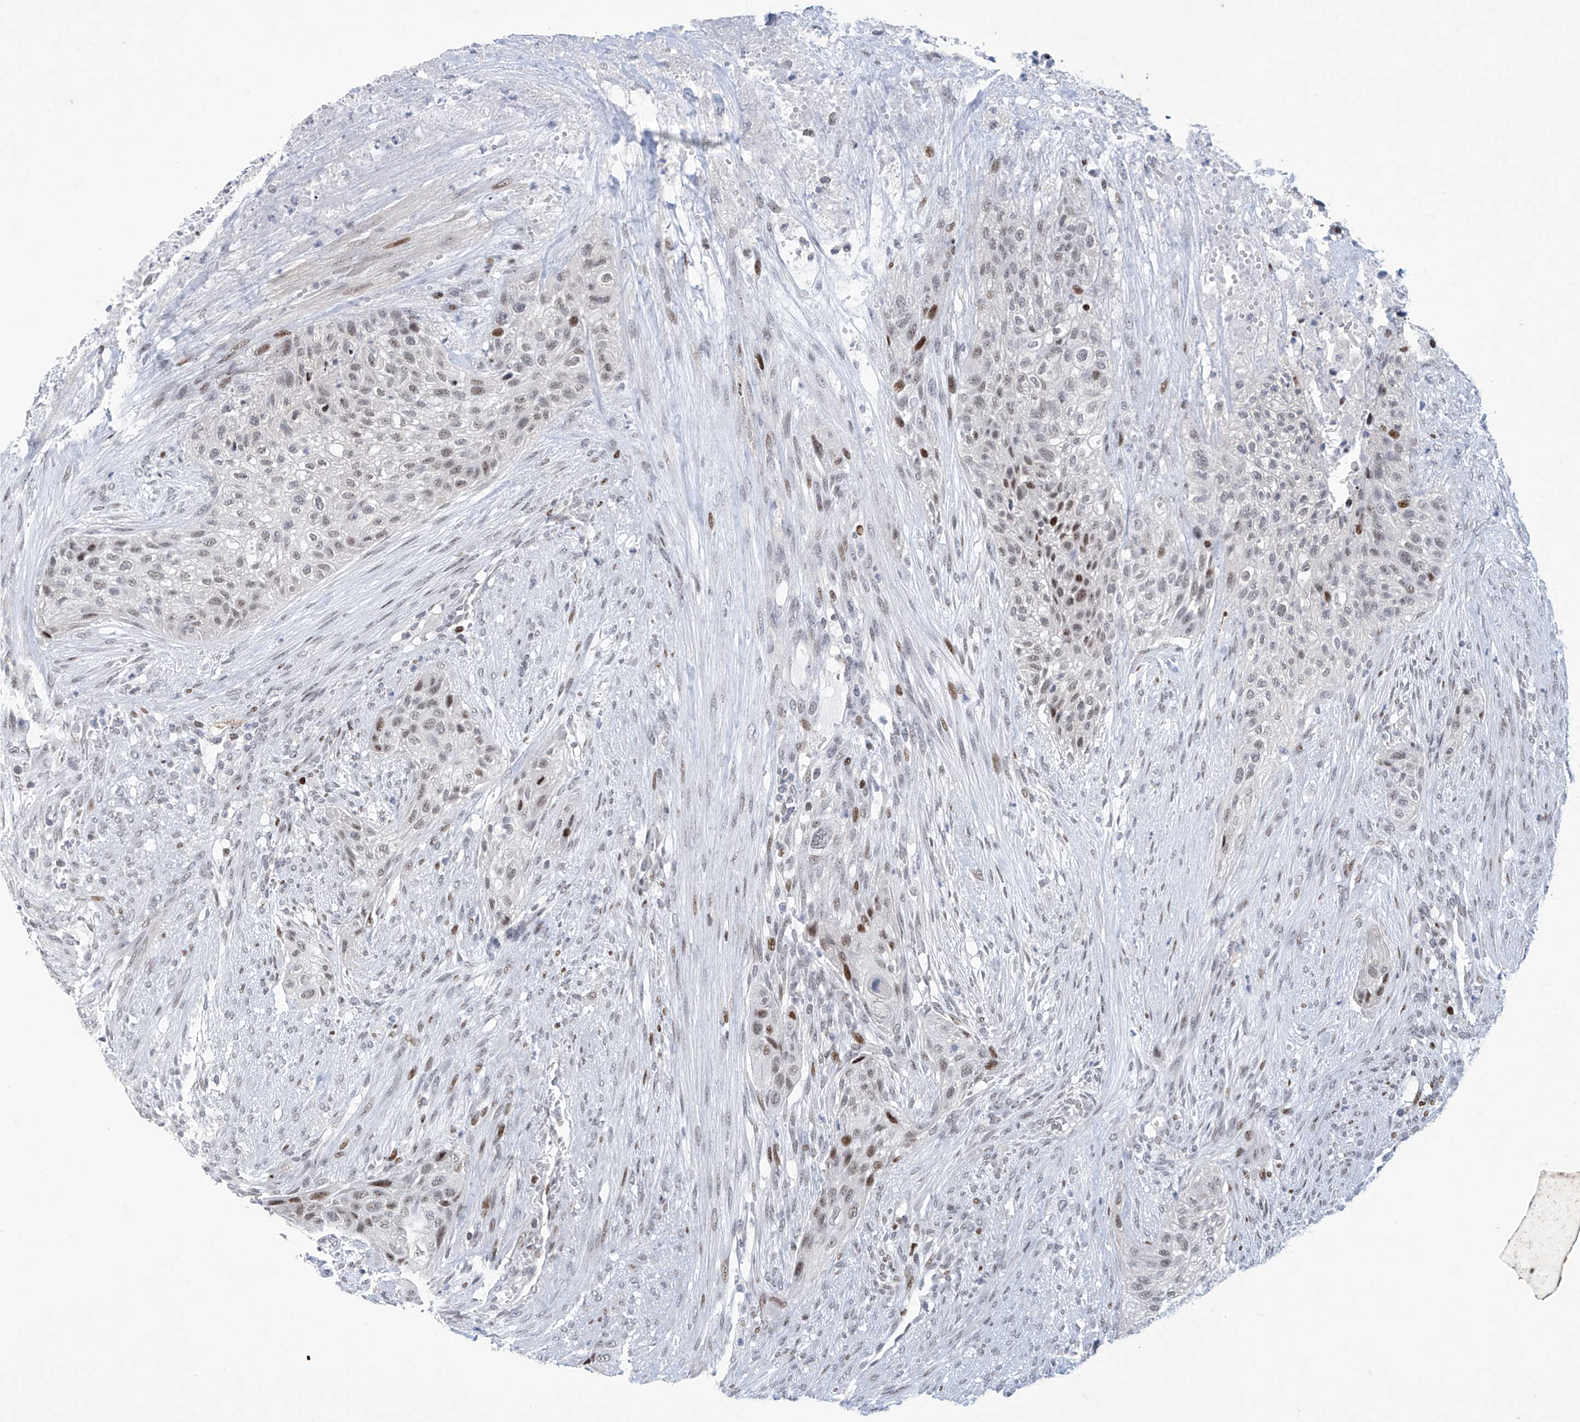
{"staining": {"intensity": "moderate", "quantity": "<25%", "location": "nuclear"}, "tissue": "urothelial cancer", "cell_type": "Tumor cells", "image_type": "cancer", "snomed": [{"axis": "morphology", "description": "Urothelial carcinoma, High grade"}, {"axis": "topography", "description": "Urinary bladder"}], "caption": "Urothelial cancer stained with a protein marker demonstrates moderate staining in tumor cells.", "gene": "RFX7", "patient": {"sex": "male", "age": 35}}